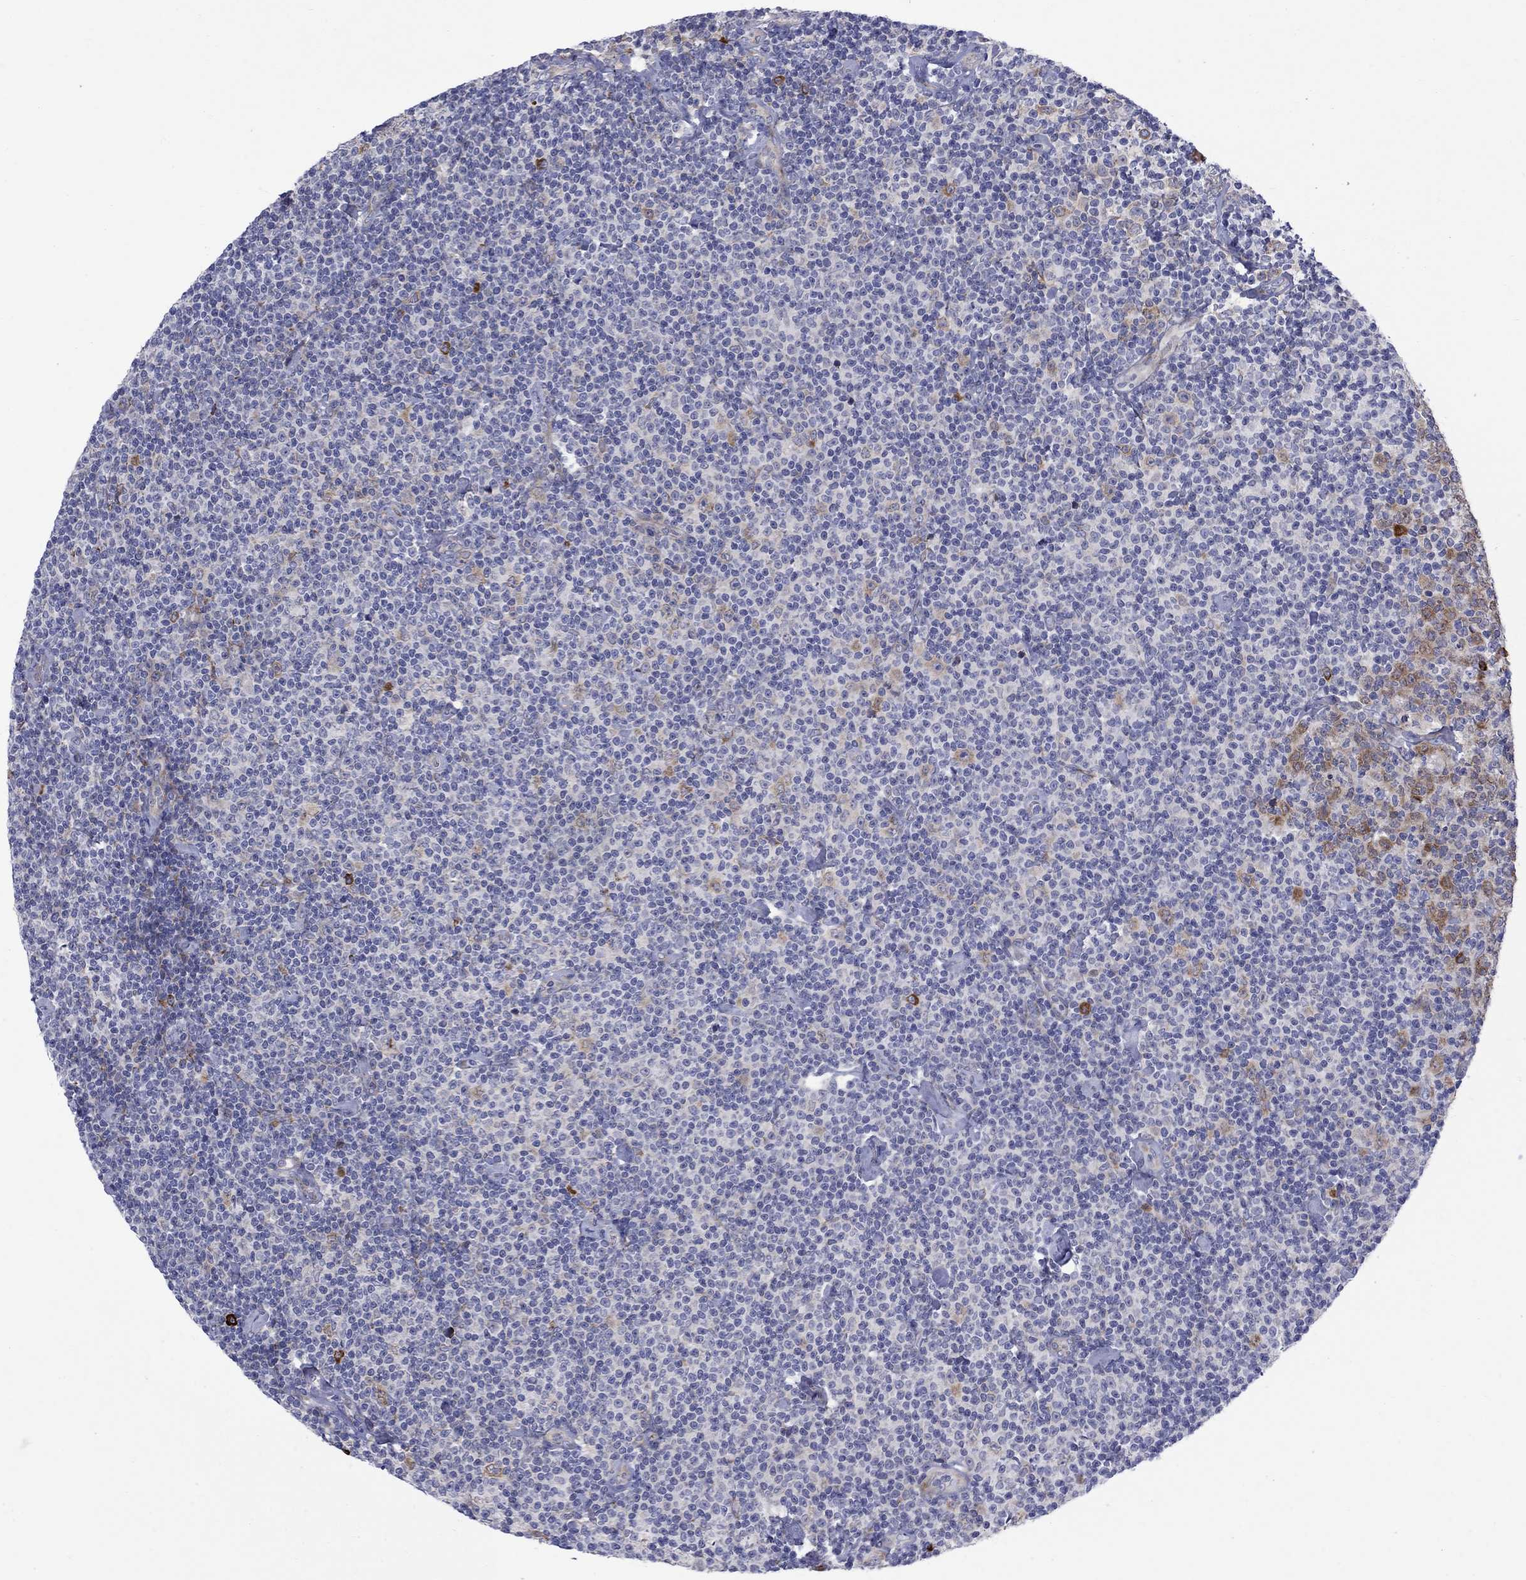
{"staining": {"intensity": "negative", "quantity": "none", "location": "none"}, "tissue": "lymphoma", "cell_type": "Tumor cells", "image_type": "cancer", "snomed": [{"axis": "morphology", "description": "Malignant lymphoma, non-Hodgkin's type, Low grade"}, {"axis": "topography", "description": "Lymph node"}], "caption": "Immunohistochemistry of lymphoma shows no expression in tumor cells.", "gene": "ASNS", "patient": {"sex": "male", "age": 81}}